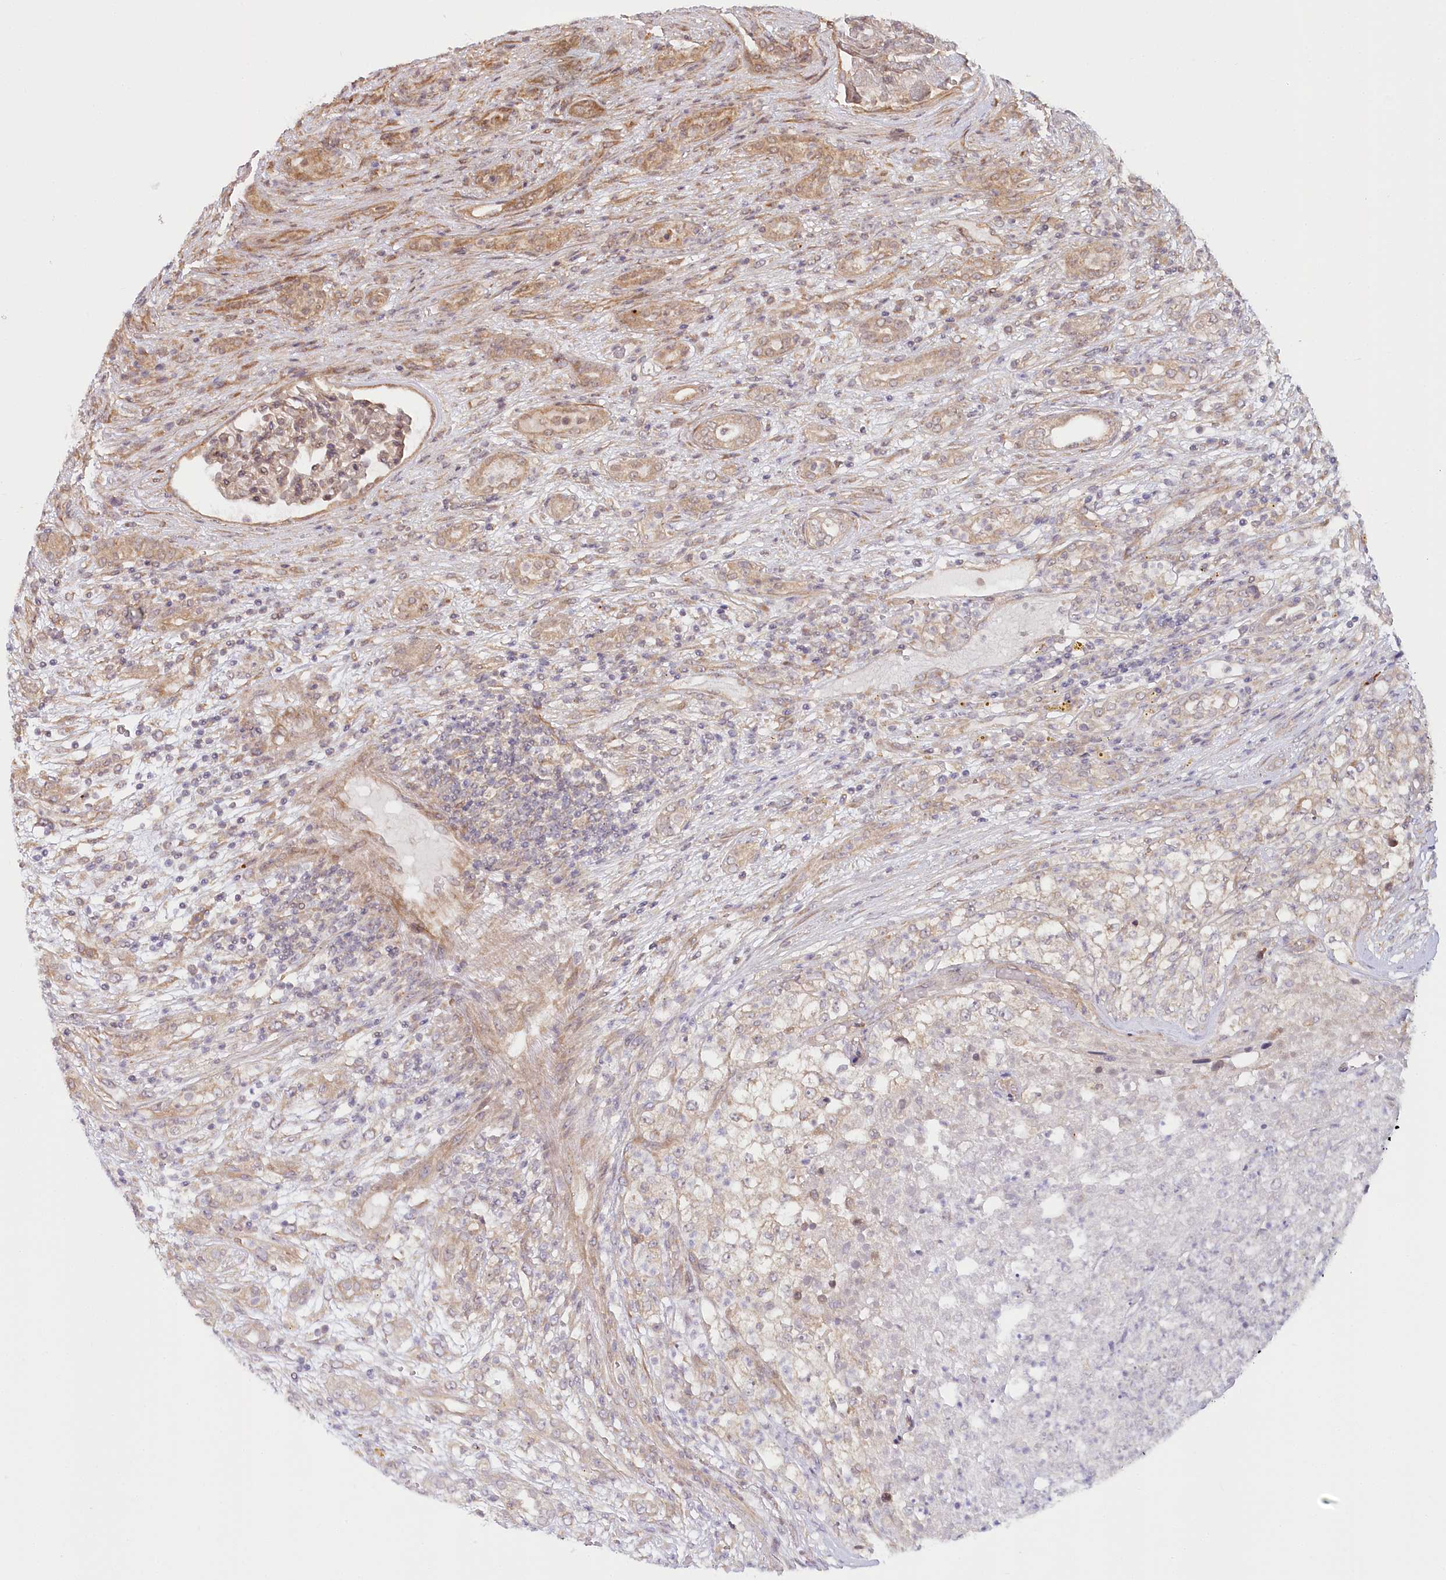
{"staining": {"intensity": "negative", "quantity": "none", "location": "none"}, "tissue": "renal cancer", "cell_type": "Tumor cells", "image_type": "cancer", "snomed": [{"axis": "morphology", "description": "Adenocarcinoma, NOS"}, {"axis": "topography", "description": "Kidney"}], "caption": "Immunohistochemistry histopathology image of neoplastic tissue: human renal adenocarcinoma stained with DAB (3,3'-diaminobenzidine) exhibits no significant protein positivity in tumor cells.", "gene": "CEP70", "patient": {"sex": "female", "age": 54}}